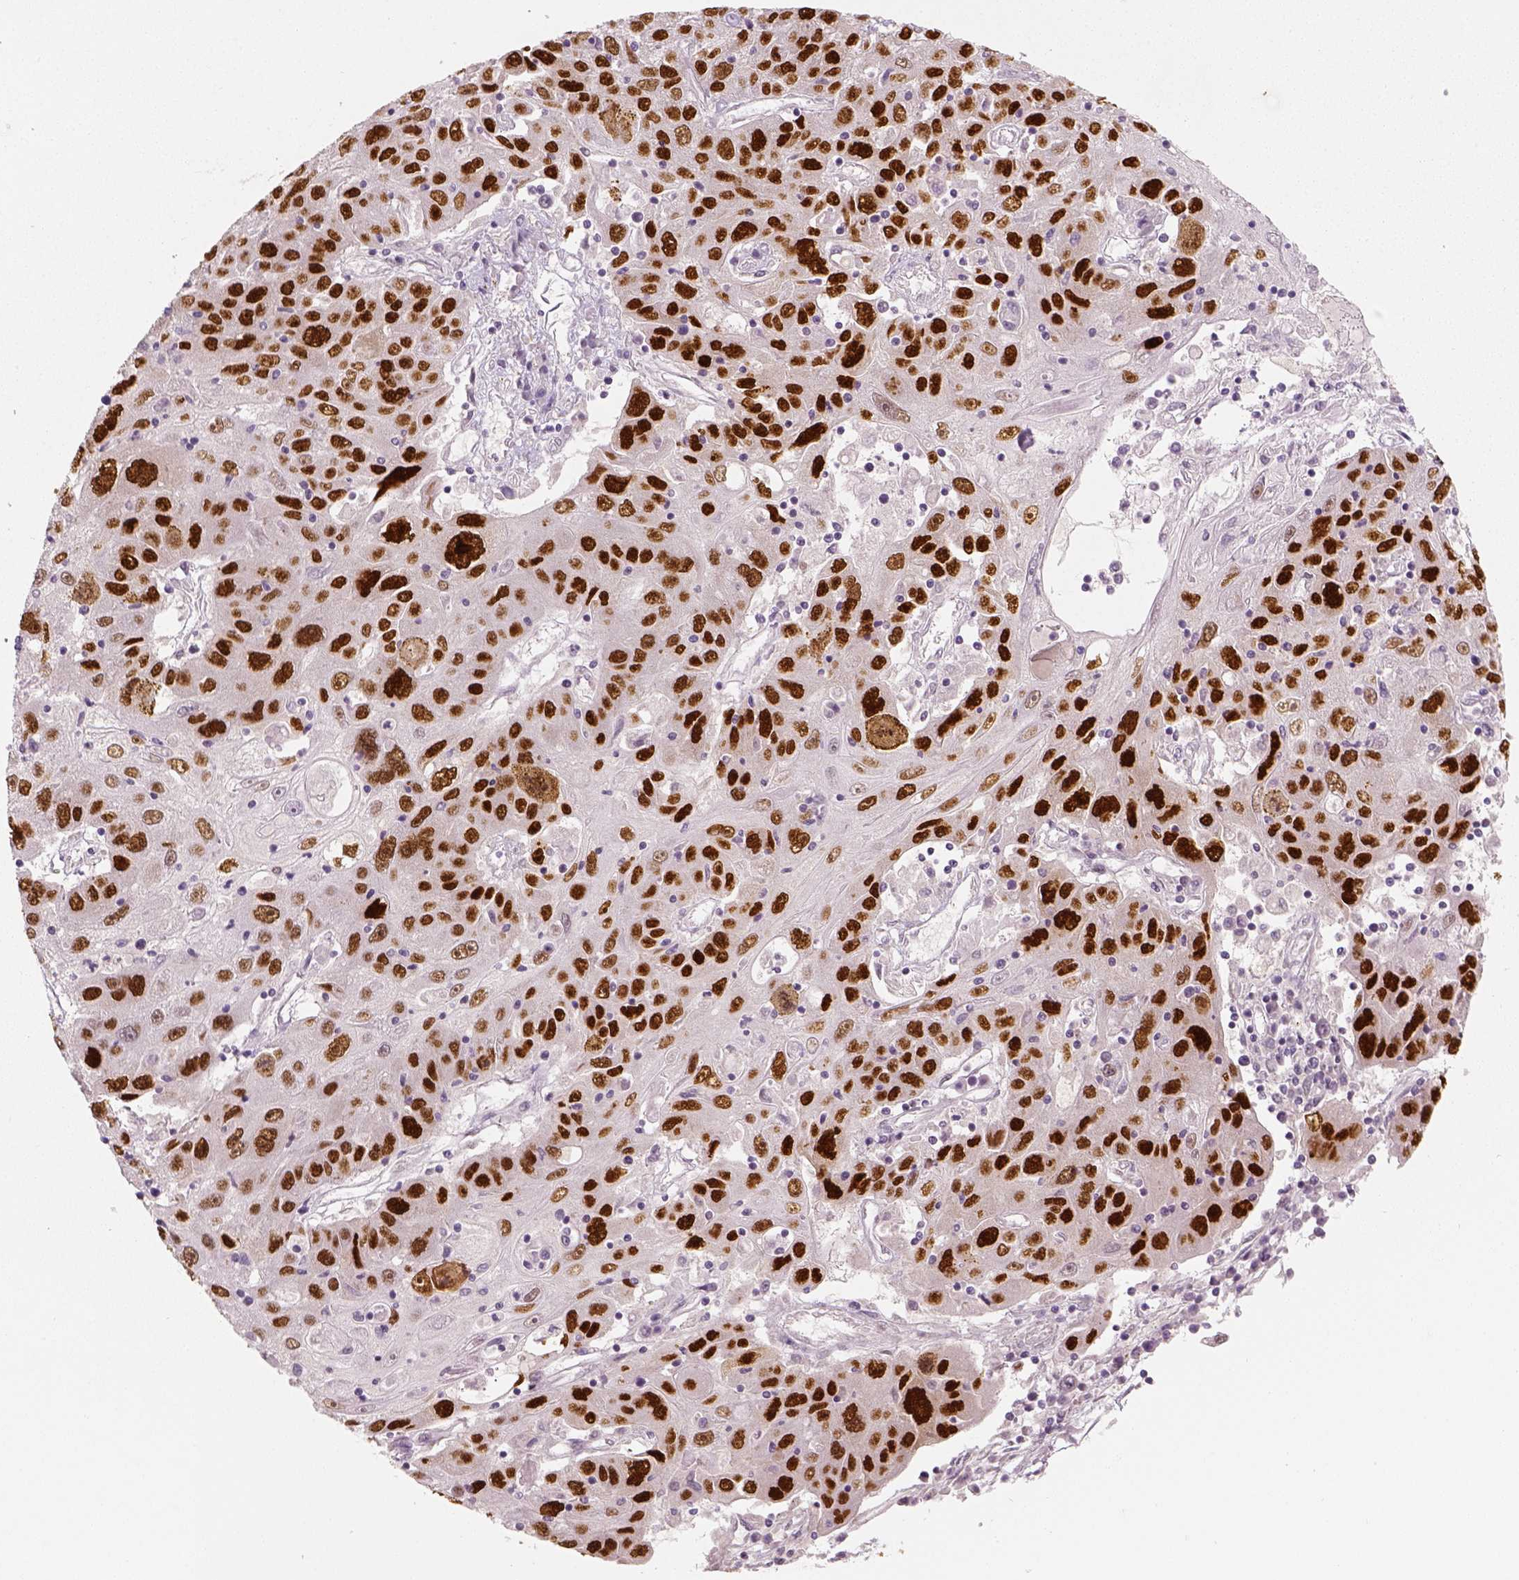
{"staining": {"intensity": "strong", "quantity": ">75%", "location": "nuclear"}, "tissue": "stomach cancer", "cell_type": "Tumor cells", "image_type": "cancer", "snomed": [{"axis": "morphology", "description": "Adenocarcinoma, NOS"}, {"axis": "topography", "description": "Stomach"}], "caption": "Immunohistochemistry (IHC) image of neoplastic tissue: human adenocarcinoma (stomach) stained using immunohistochemistry (IHC) exhibits high levels of strong protein expression localized specifically in the nuclear of tumor cells, appearing as a nuclear brown color.", "gene": "TP53", "patient": {"sex": "male", "age": 56}}